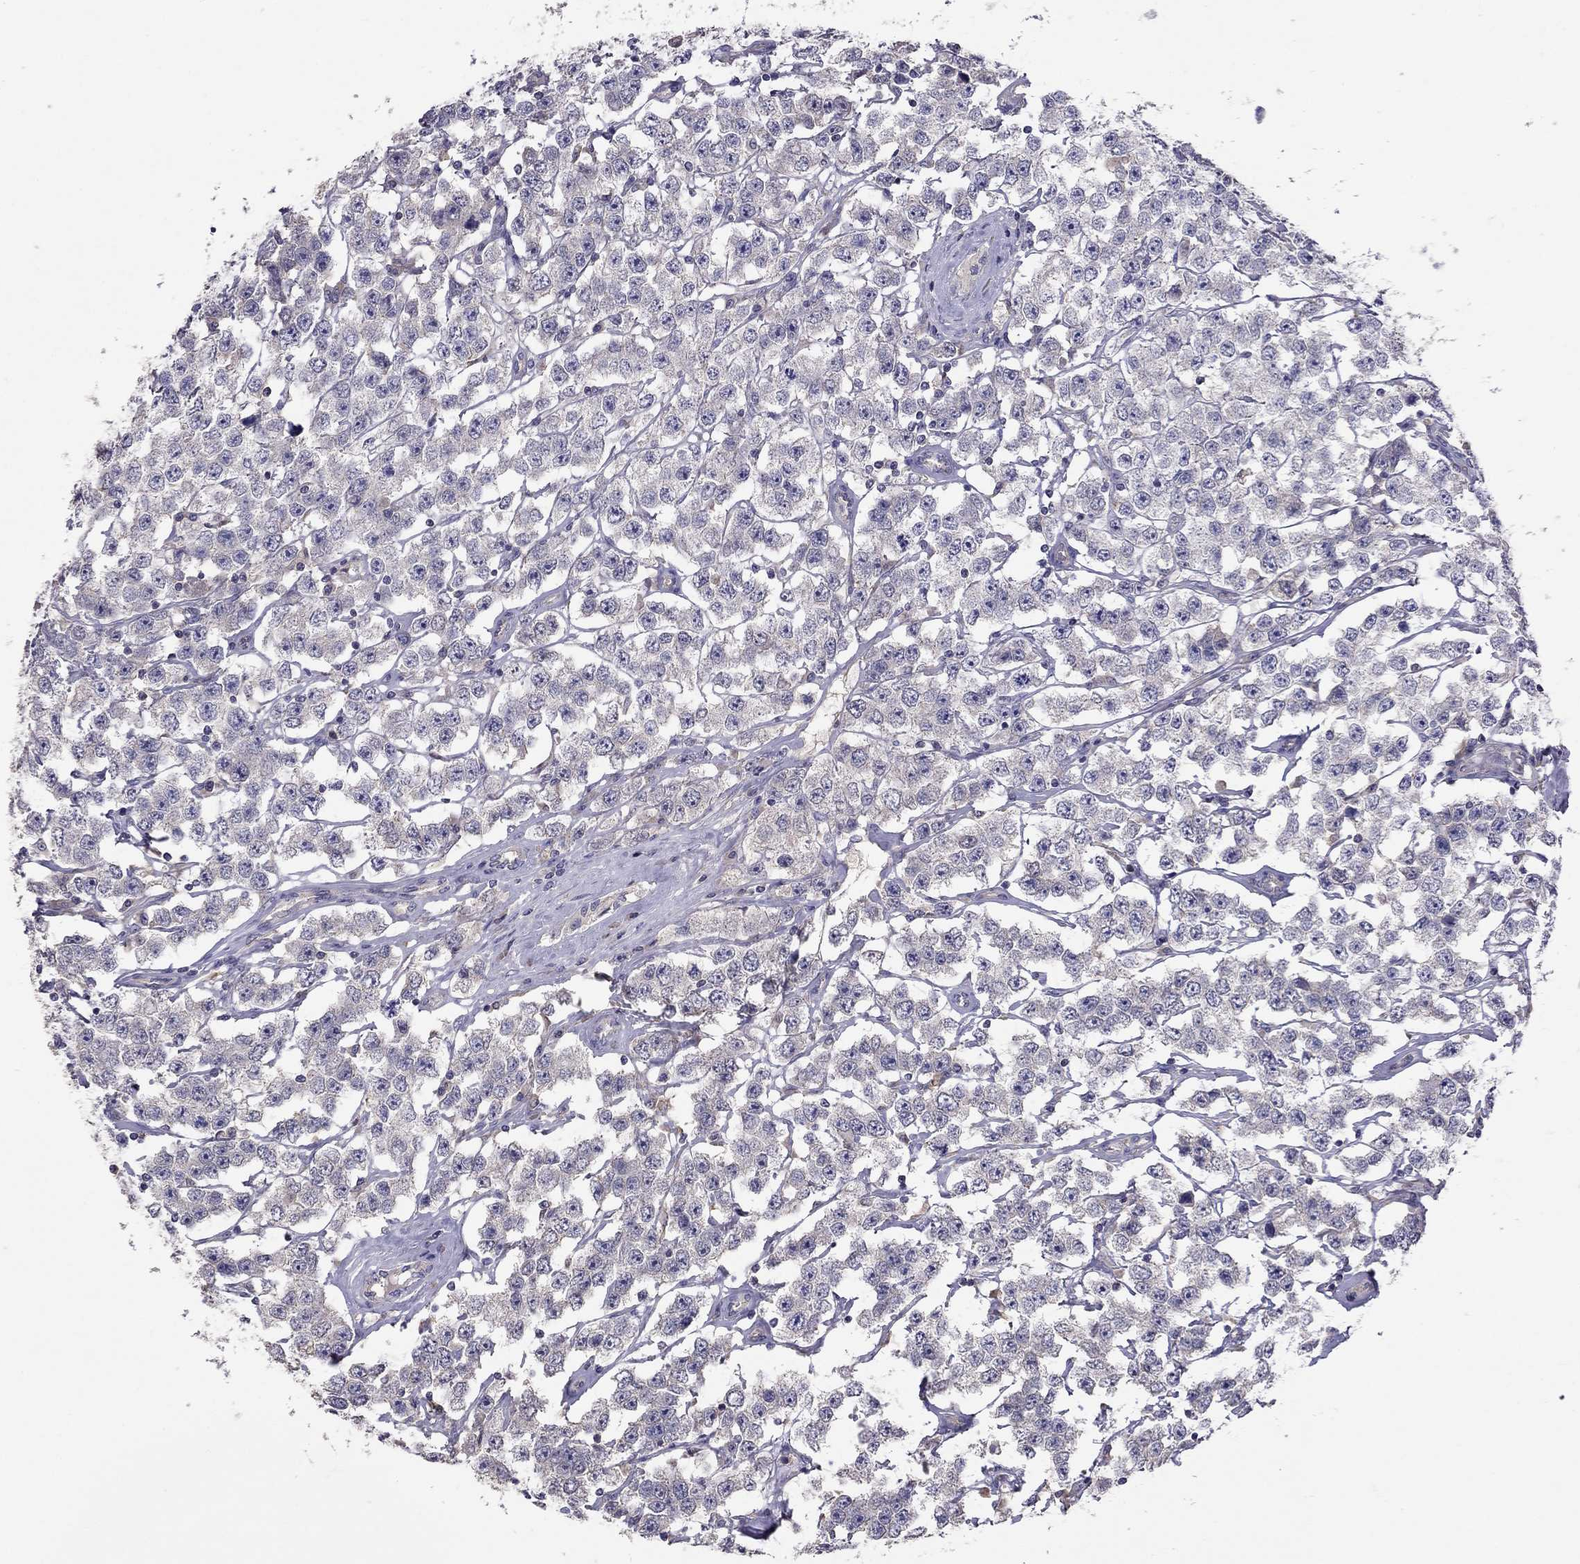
{"staining": {"intensity": "negative", "quantity": "none", "location": "none"}, "tissue": "testis cancer", "cell_type": "Tumor cells", "image_type": "cancer", "snomed": [{"axis": "morphology", "description": "Seminoma, NOS"}, {"axis": "topography", "description": "Testis"}], "caption": "Seminoma (testis) stained for a protein using immunohistochemistry (IHC) reveals no expression tumor cells.", "gene": "RTP5", "patient": {"sex": "male", "age": 52}}